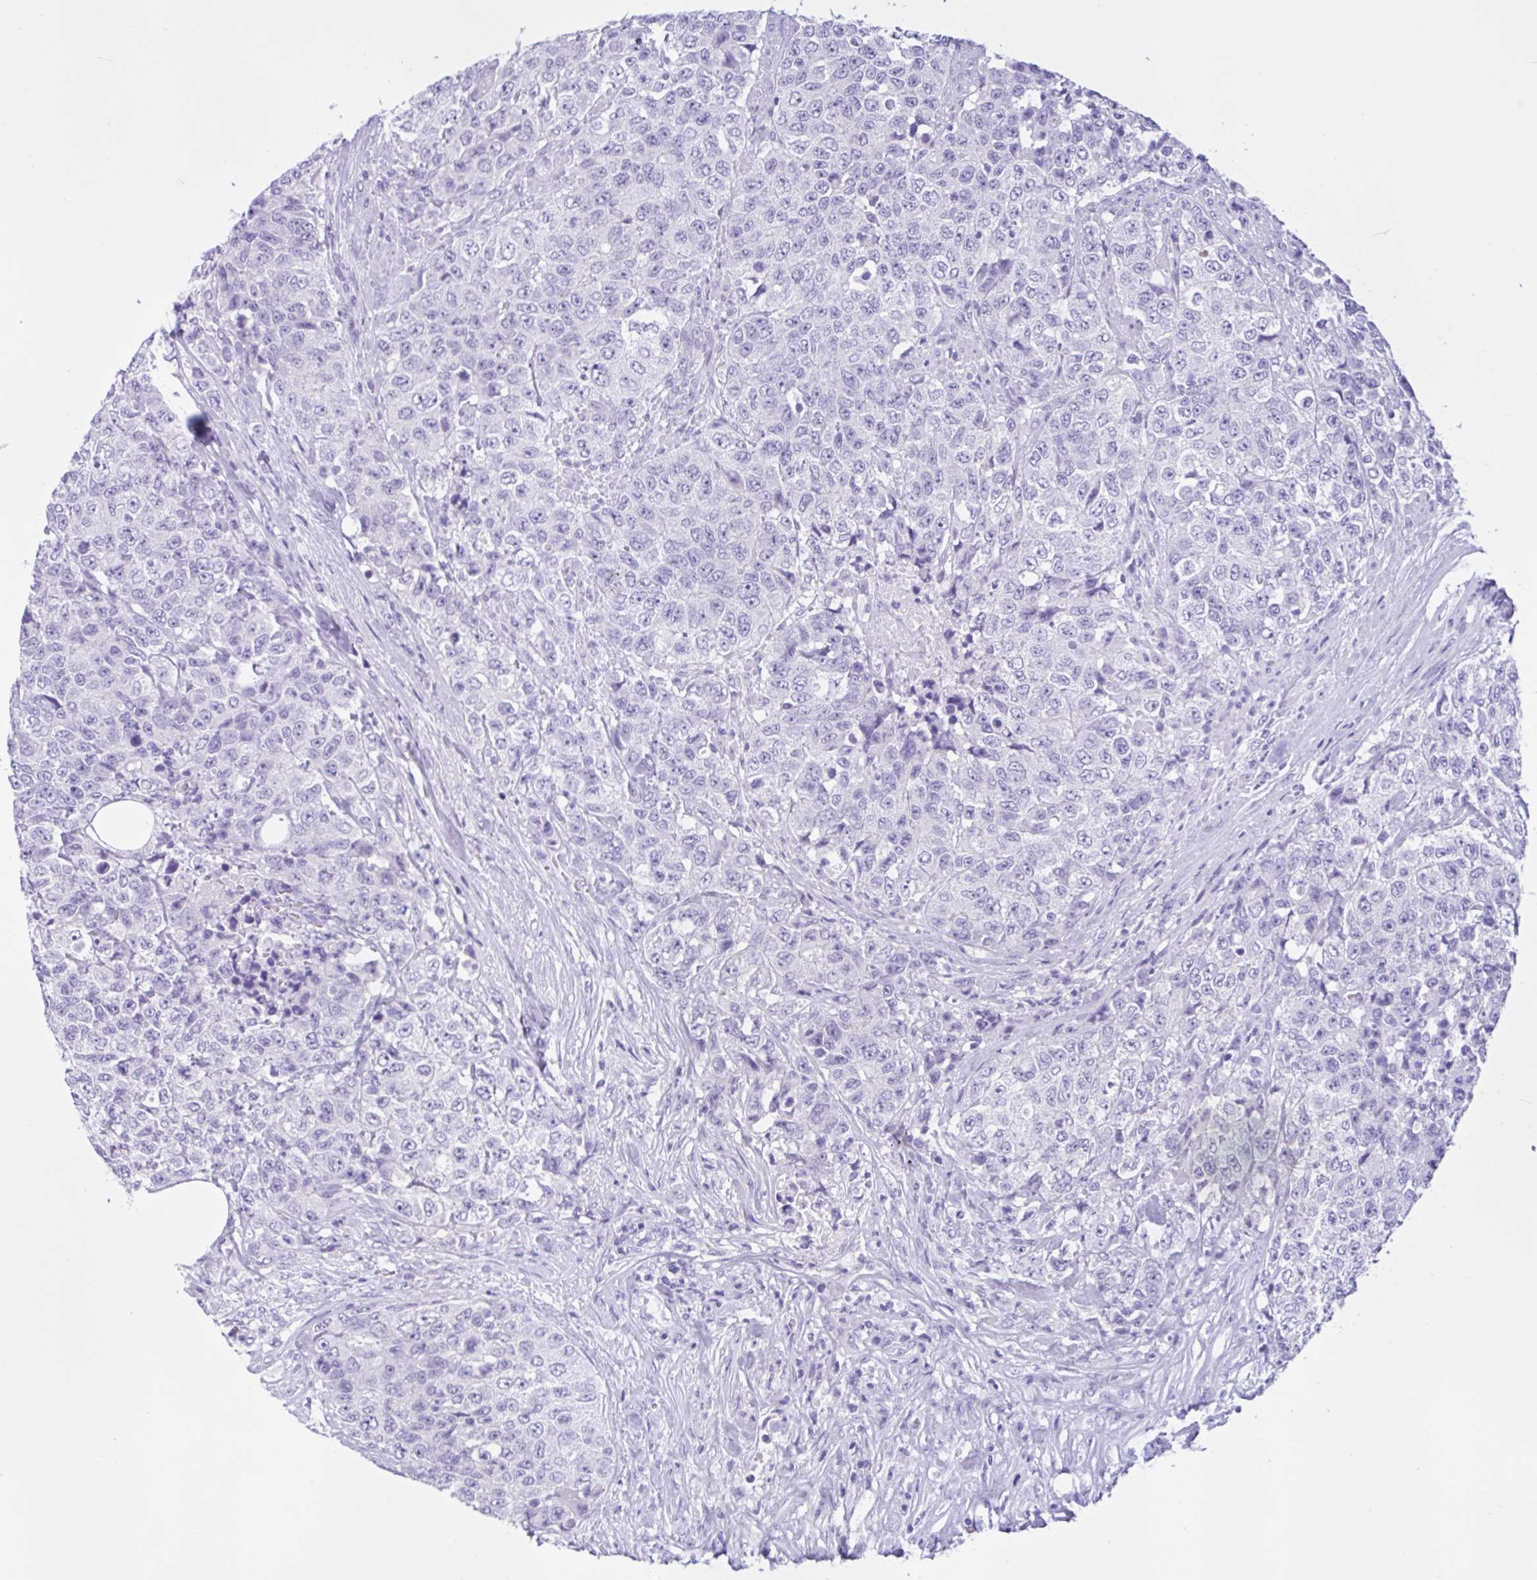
{"staining": {"intensity": "negative", "quantity": "none", "location": "none"}, "tissue": "urothelial cancer", "cell_type": "Tumor cells", "image_type": "cancer", "snomed": [{"axis": "morphology", "description": "Urothelial carcinoma, High grade"}, {"axis": "topography", "description": "Urinary bladder"}], "caption": "Immunohistochemical staining of urothelial carcinoma (high-grade) reveals no significant positivity in tumor cells. Nuclei are stained in blue.", "gene": "ZNF319", "patient": {"sex": "female", "age": 78}}